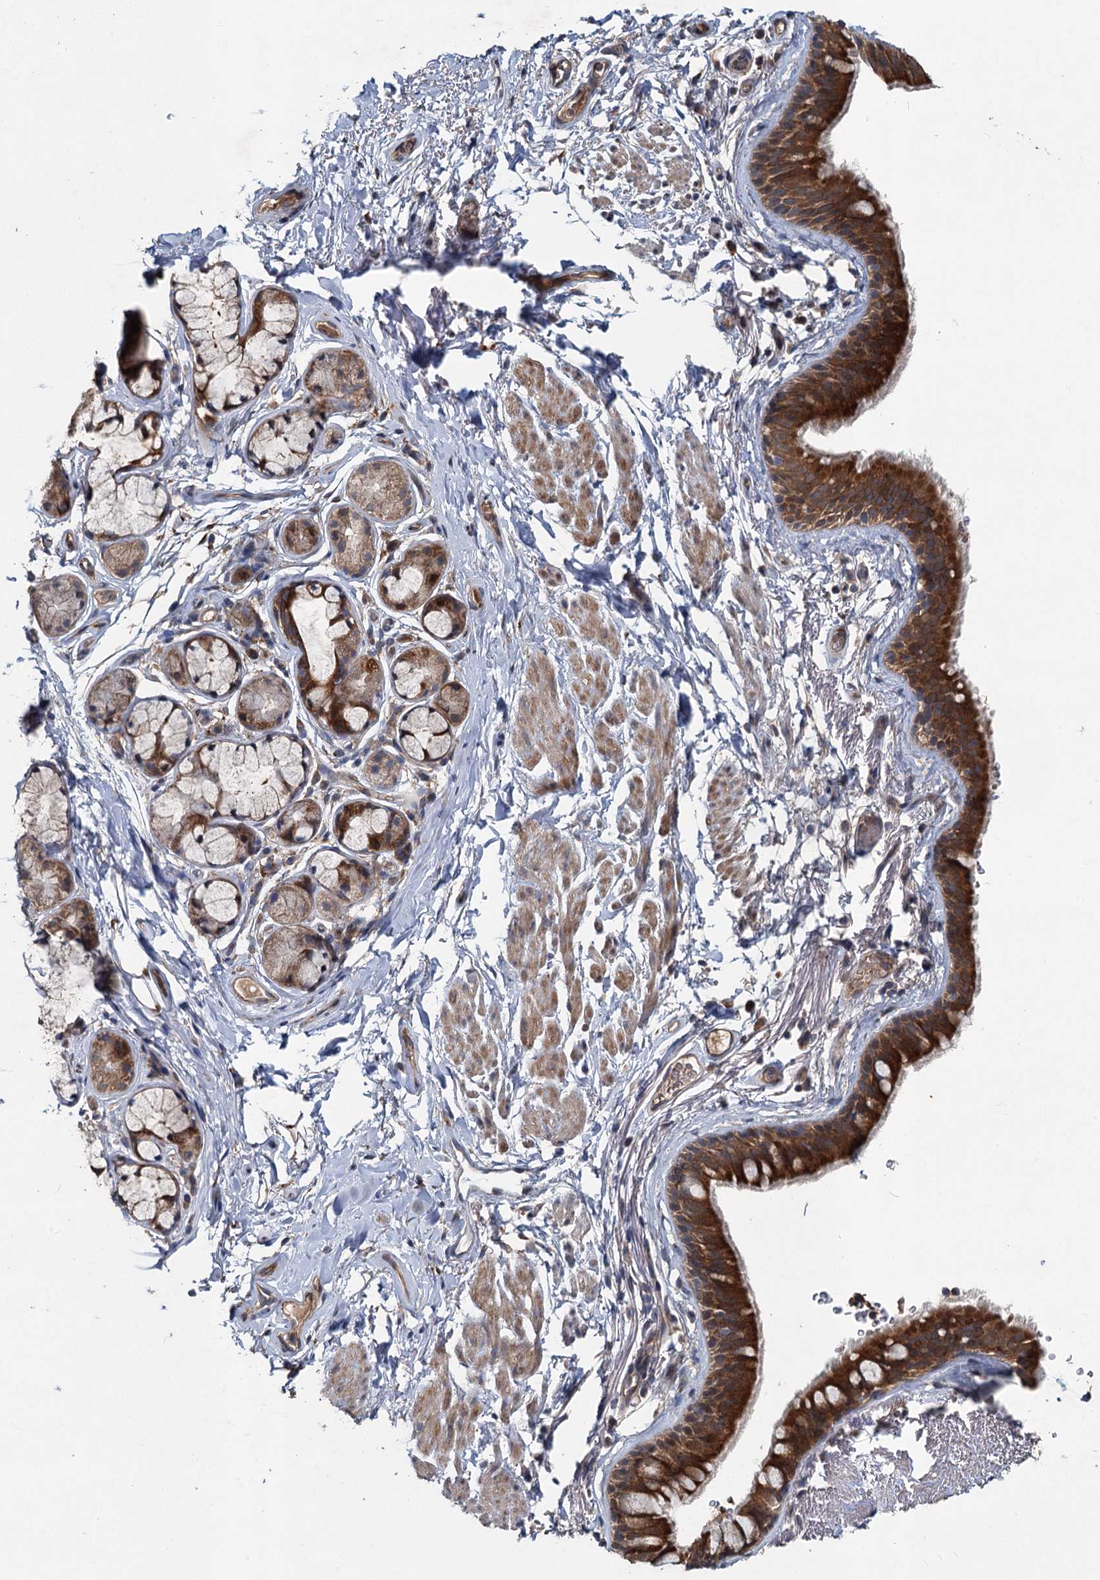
{"staining": {"intensity": "strong", "quantity": ">75%", "location": "cytoplasmic/membranous"}, "tissue": "bronchus", "cell_type": "Respiratory epithelial cells", "image_type": "normal", "snomed": [{"axis": "morphology", "description": "Normal tissue, NOS"}, {"axis": "topography", "description": "Cartilage tissue"}], "caption": "High-magnification brightfield microscopy of unremarkable bronchus stained with DAB (brown) and counterstained with hematoxylin (blue). respiratory epithelial cells exhibit strong cytoplasmic/membranous staining is seen in approximately>75% of cells.", "gene": "OTUB1", "patient": {"sex": "male", "age": 63}}